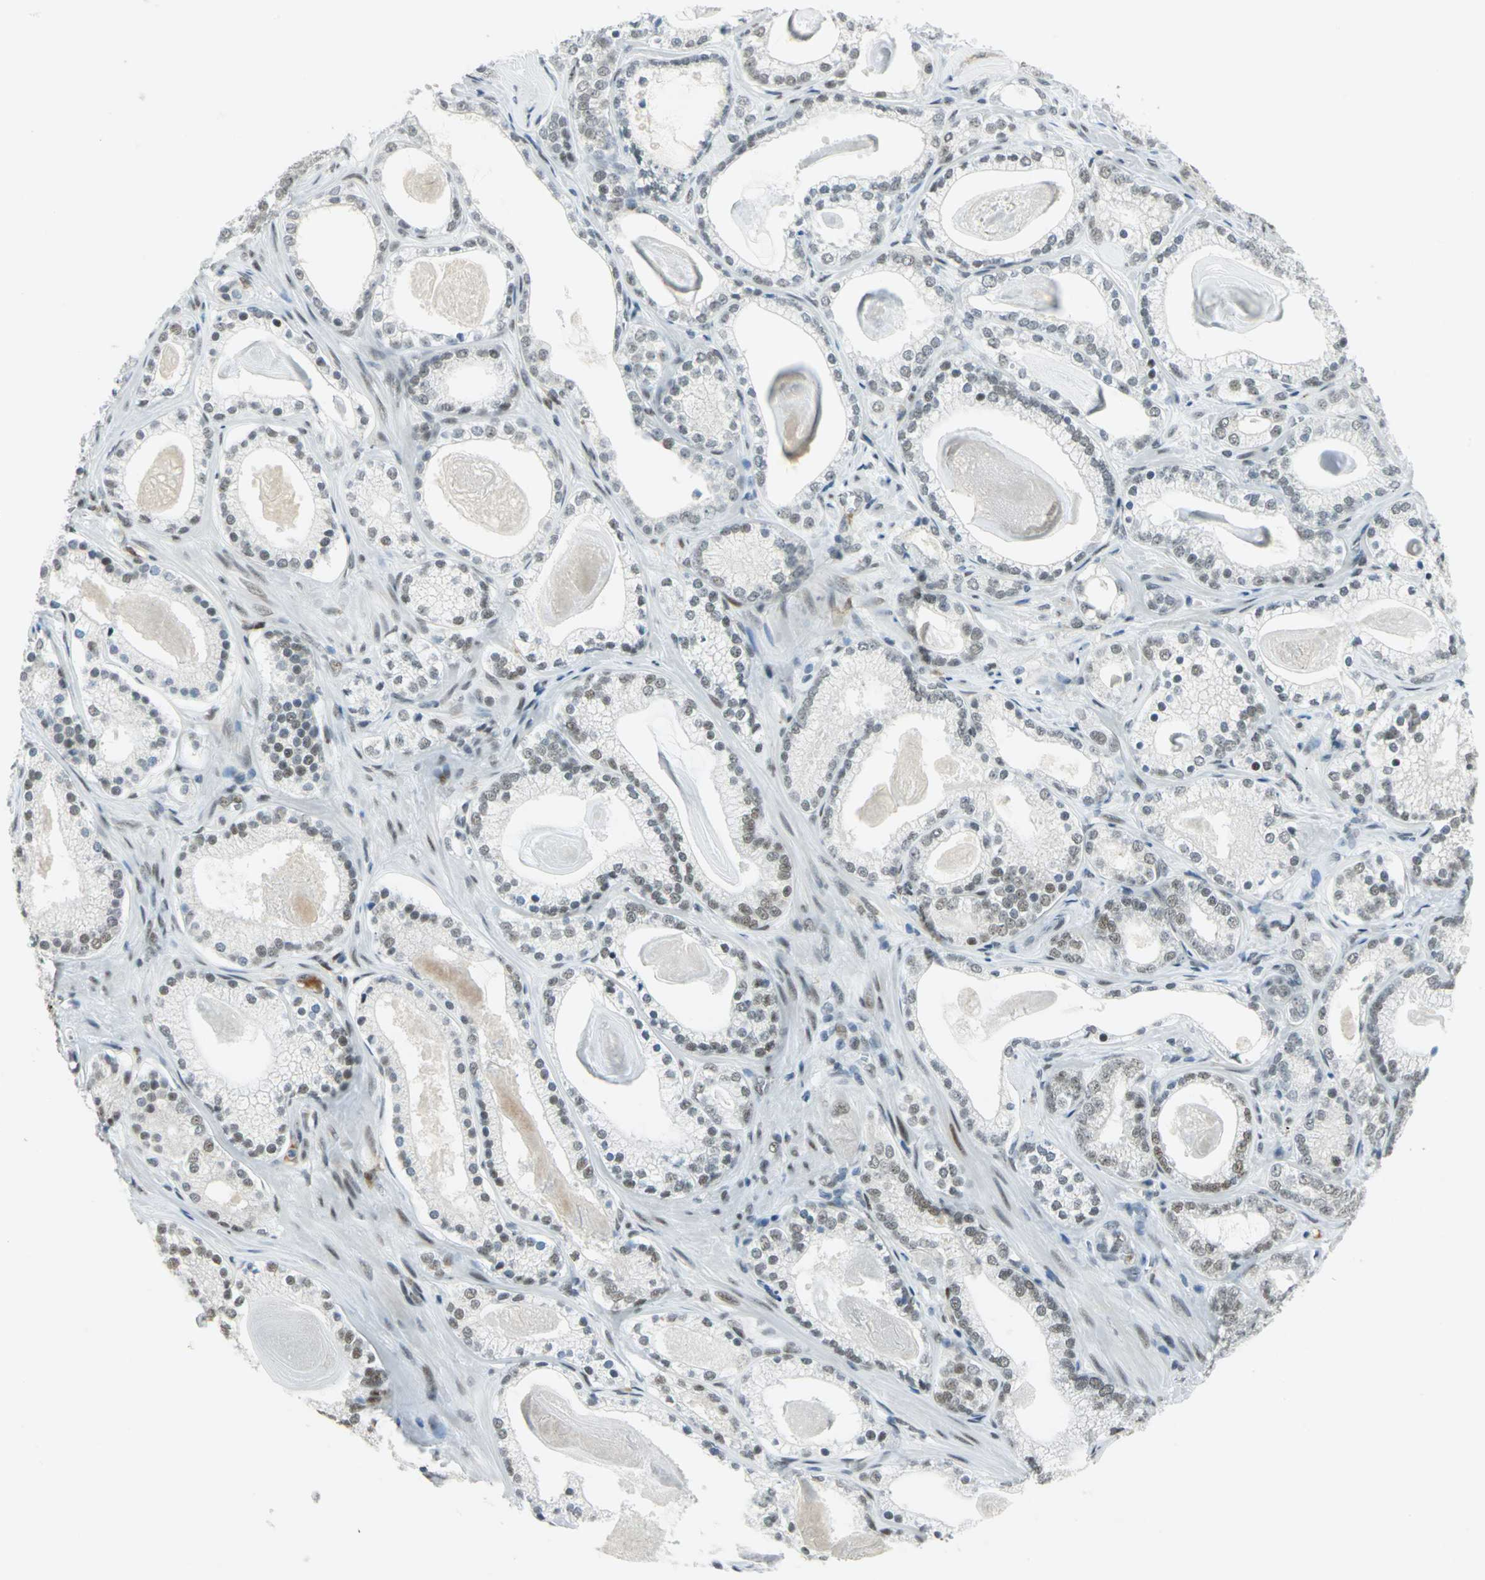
{"staining": {"intensity": "weak", "quantity": "<25%", "location": "nuclear"}, "tissue": "prostate cancer", "cell_type": "Tumor cells", "image_type": "cancer", "snomed": [{"axis": "morphology", "description": "Adenocarcinoma, Low grade"}, {"axis": "topography", "description": "Prostate"}], "caption": "DAB immunohistochemical staining of prostate cancer (adenocarcinoma (low-grade)) demonstrates no significant staining in tumor cells. The staining was performed using DAB (3,3'-diaminobenzidine) to visualize the protein expression in brown, while the nuclei were stained in blue with hematoxylin (Magnification: 20x).", "gene": "MTMR10", "patient": {"sex": "male", "age": 59}}